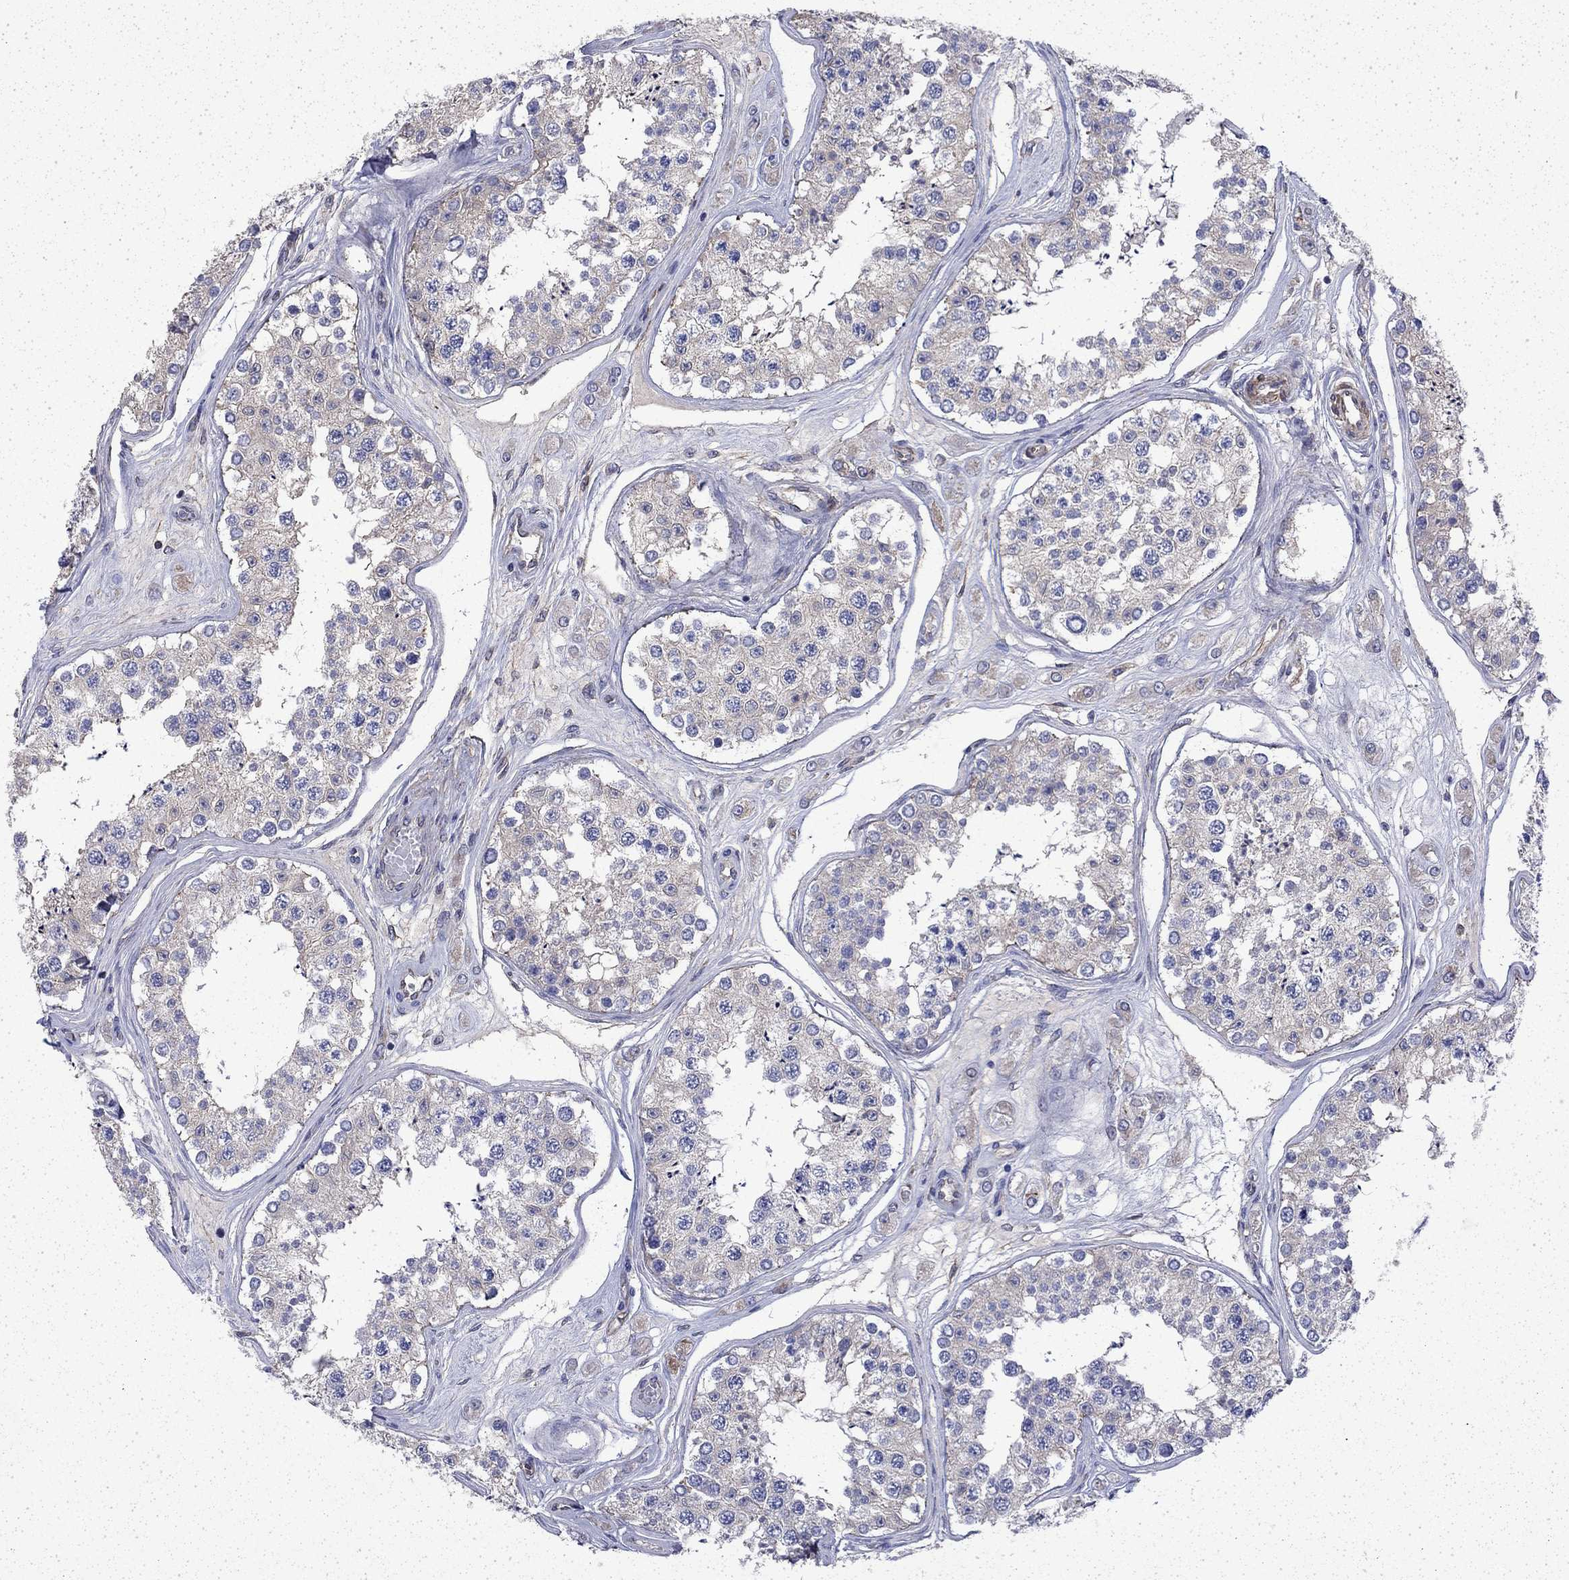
{"staining": {"intensity": "strong", "quantity": "<25%", "location": "cytoplasmic/membranous,nuclear"}, "tissue": "testis", "cell_type": "Cells in seminiferous ducts", "image_type": "normal", "snomed": [{"axis": "morphology", "description": "Normal tissue, NOS"}, {"axis": "topography", "description": "Testis"}], "caption": "Cells in seminiferous ducts display medium levels of strong cytoplasmic/membranous,nuclear staining in about <25% of cells in normal testis.", "gene": "DTNA", "patient": {"sex": "male", "age": 25}}